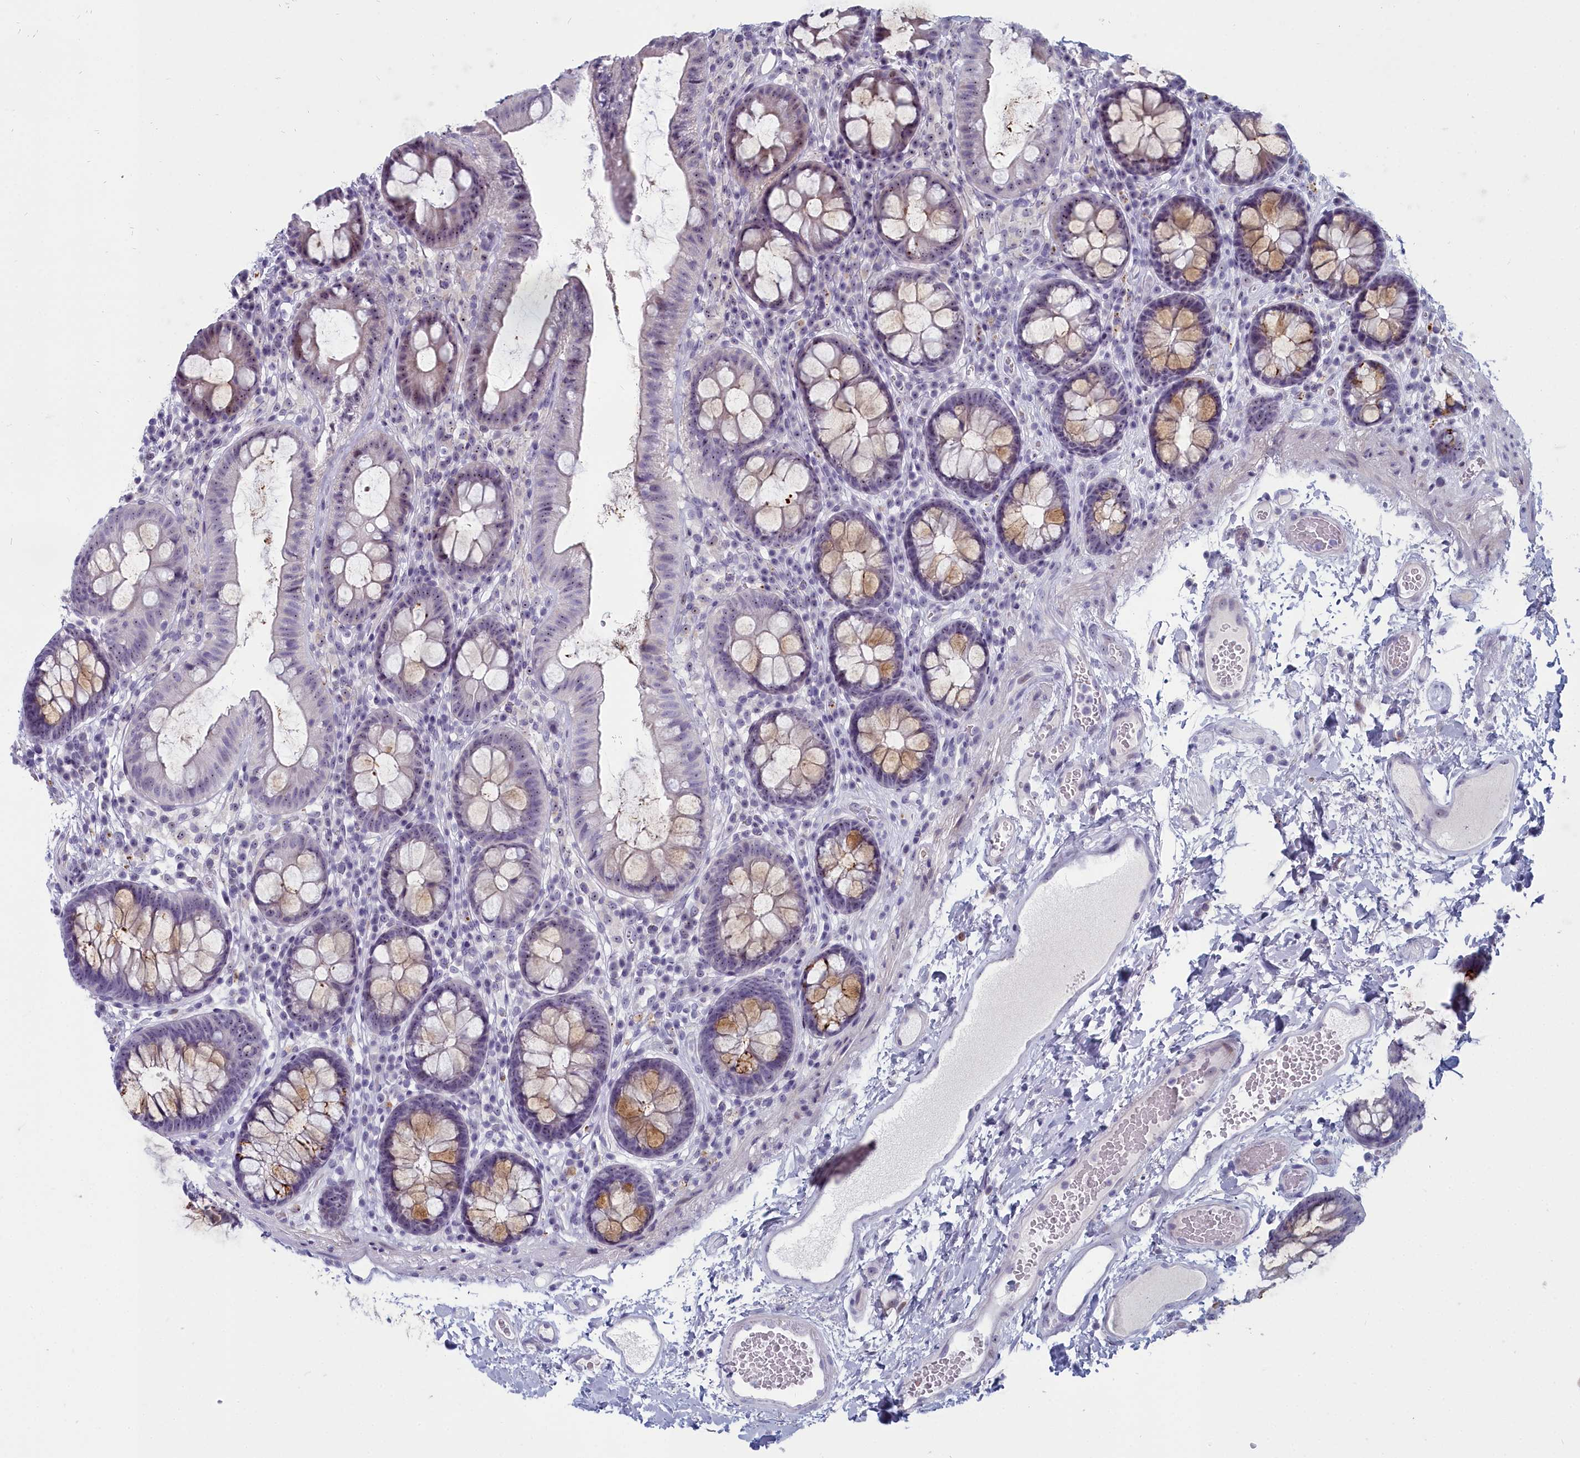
{"staining": {"intensity": "negative", "quantity": "none", "location": "none"}, "tissue": "colon", "cell_type": "Endothelial cells", "image_type": "normal", "snomed": [{"axis": "morphology", "description": "Normal tissue, NOS"}, {"axis": "topography", "description": "Colon"}], "caption": "Protein analysis of normal colon exhibits no significant positivity in endothelial cells.", "gene": "INSYN2A", "patient": {"sex": "male", "age": 84}}